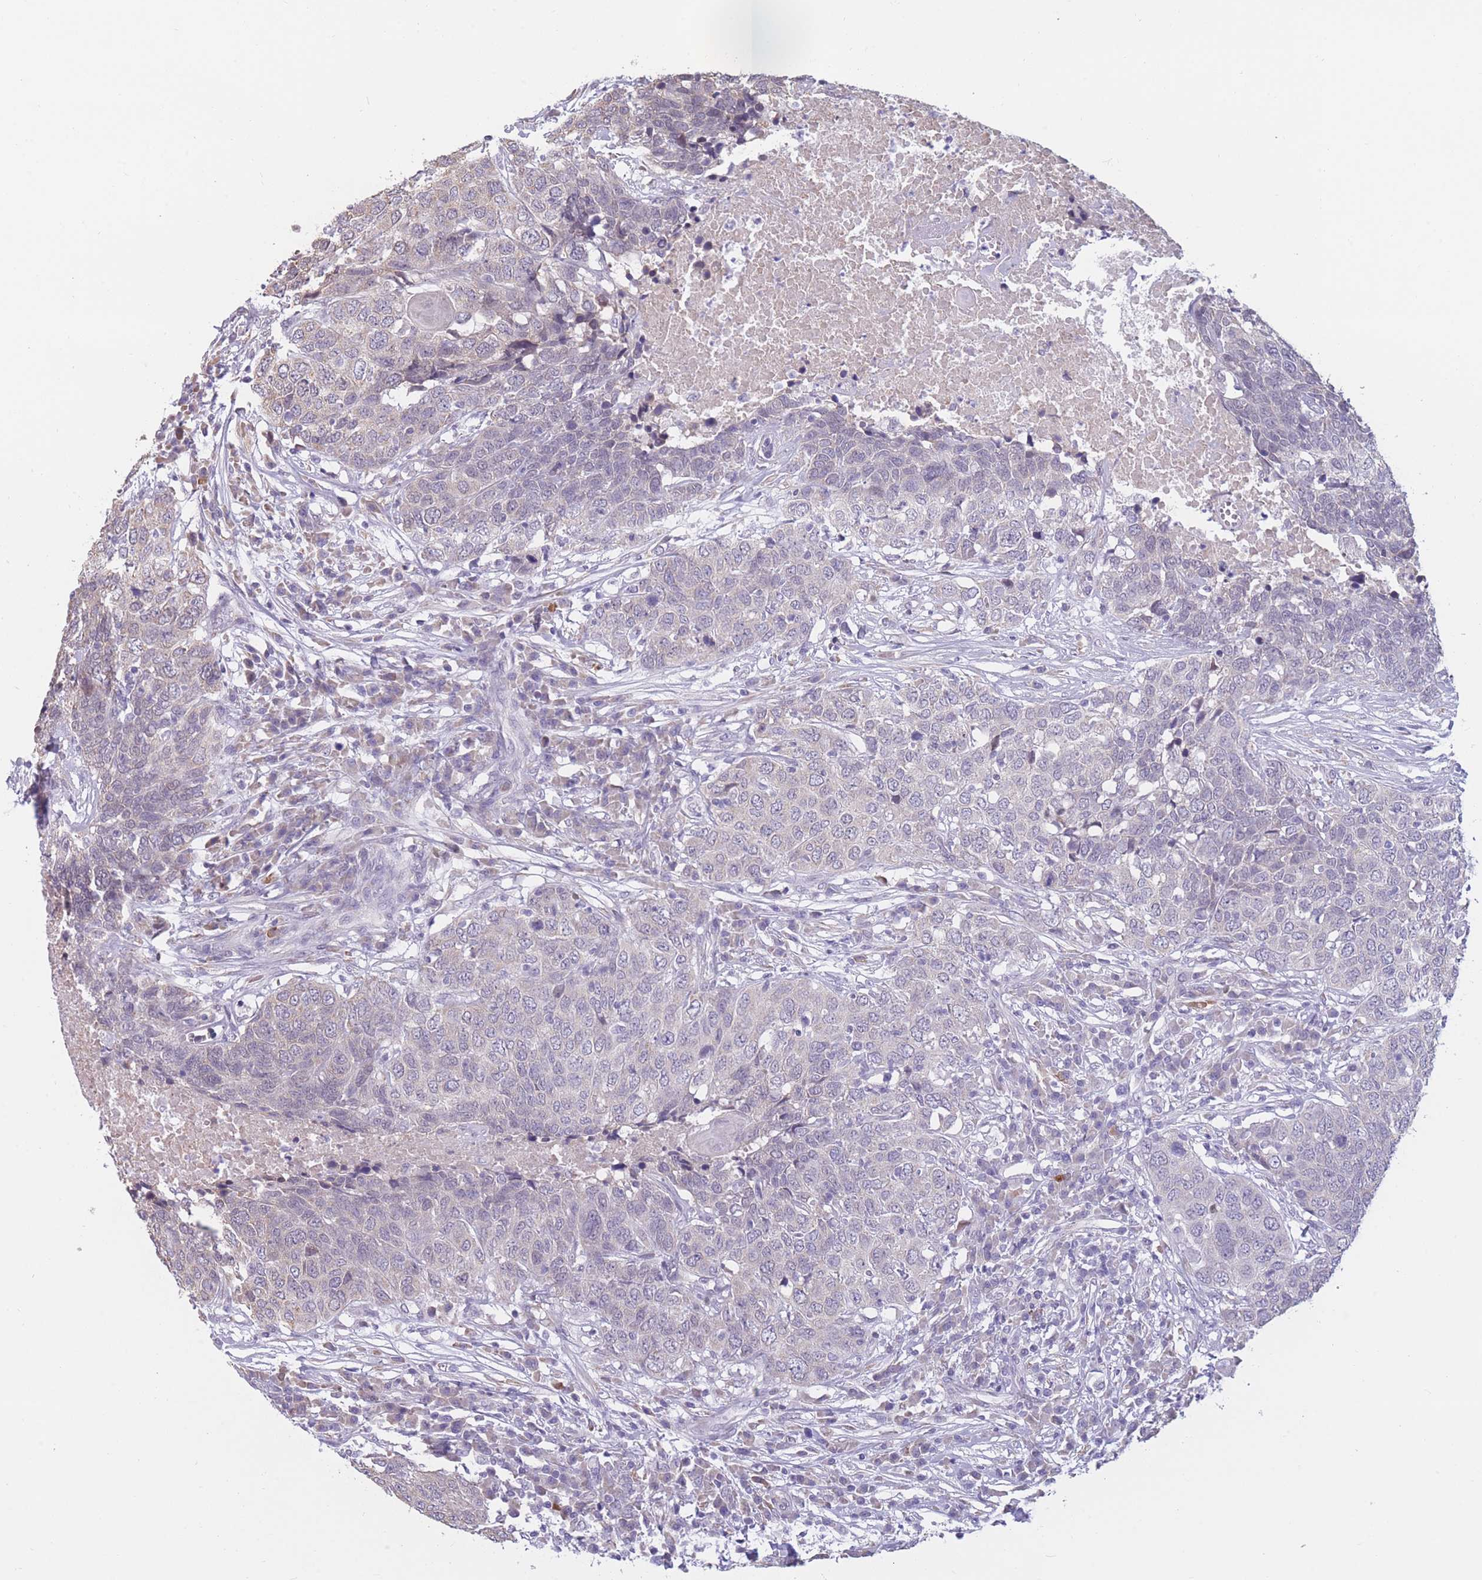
{"staining": {"intensity": "negative", "quantity": "none", "location": "none"}, "tissue": "head and neck cancer", "cell_type": "Tumor cells", "image_type": "cancer", "snomed": [{"axis": "morphology", "description": "Squamous cell carcinoma, NOS"}, {"axis": "topography", "description": "Head-Neck"}], "caption": "Head and neck cancer (squamous cell carcinoma) was stained to show a protein in brown. There is no significant positivity in tumor cells. (Immunohistochemistry (ihc), brightfield microscopy, high magnification).", "gene": "COL27A1", "patient": {"sex": "male", "age": 66}}